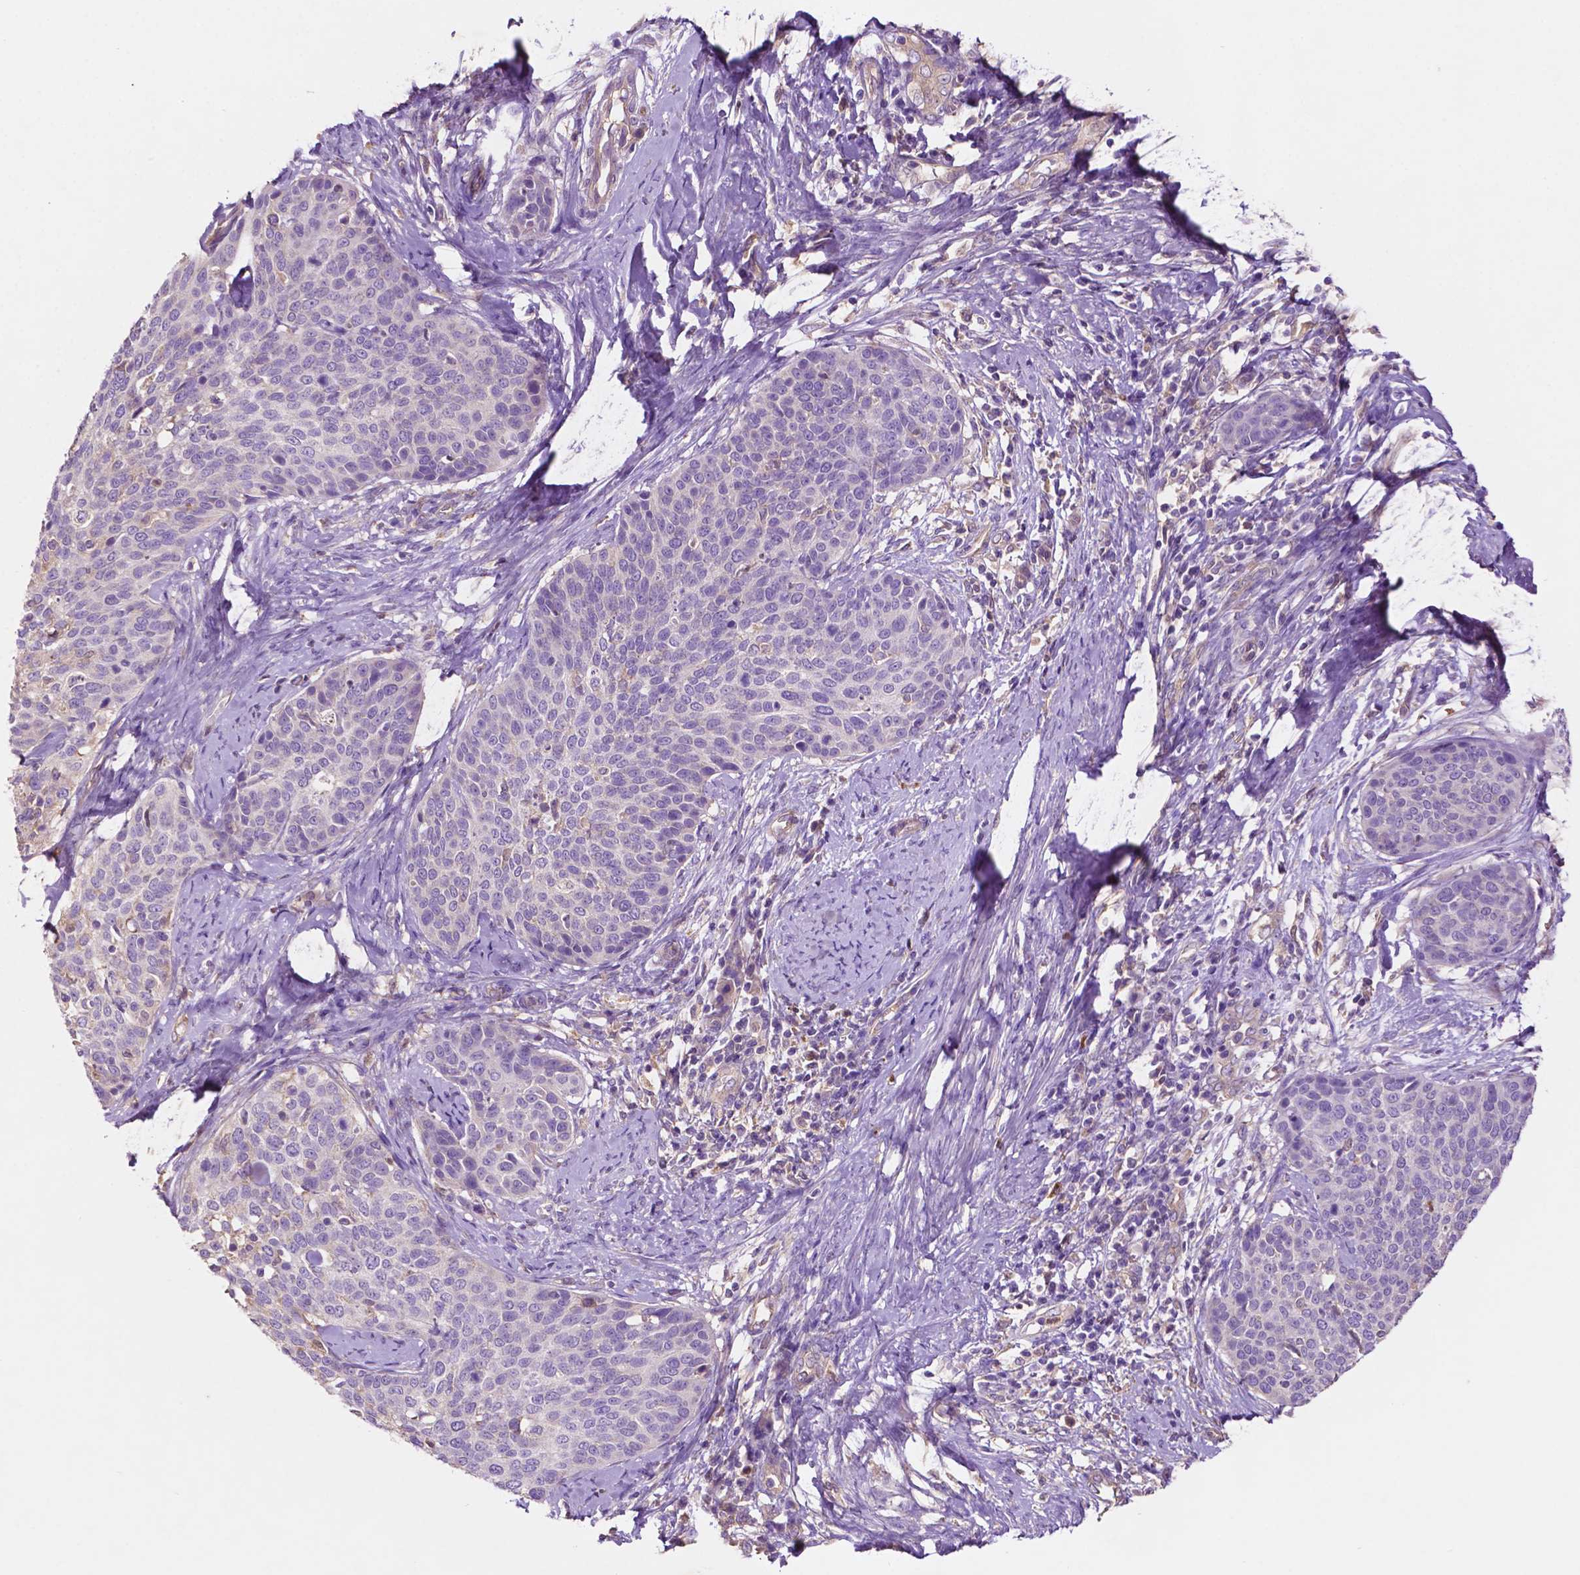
{"staining": {"intensity": "negative", "quantity": "none", "location": "none"}, "tissue": "cervical cancer", "cell_type": "Tumor cells", "image_type": "cancer", "snomed": [{"axis": "morphology", "description": "Squamous cell carcinoma, NOS"}, {"axis": "topography", "description": "Cervix"}], "caption": "Immunohistochemical staining of human squamous cell carcinoma (cervical) shows no significant positivity in tumor cells.", "gene": "GDPD5", "patient": {"sex": "female", "age": 69}}